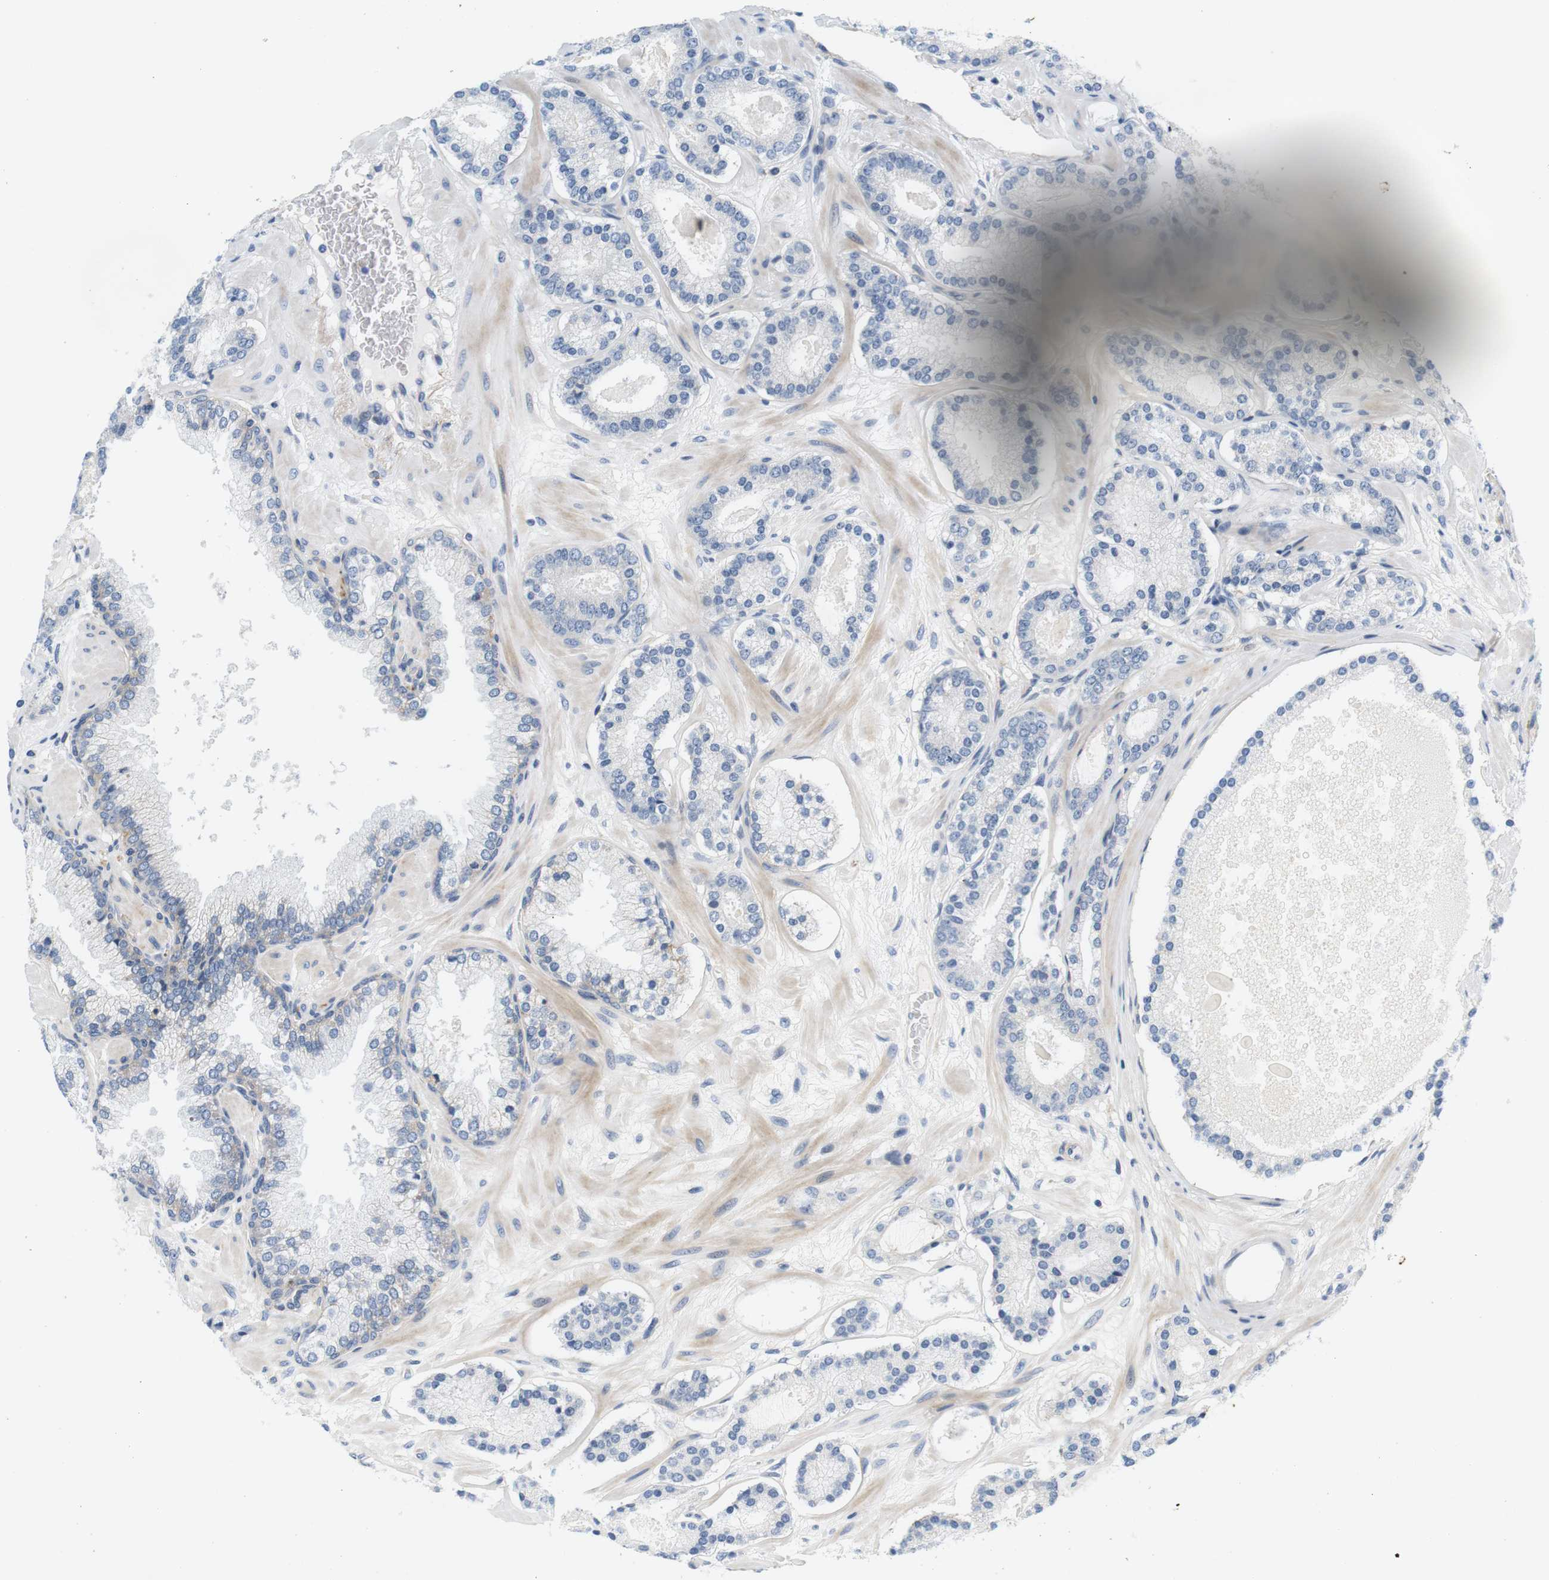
{"staining": {"intensity": "negative", "quantity": "none", "location": "none"}, "tissue": "prostate cancer", "cell_type": "Tumor cells", "image_type": "cancer", "snomed": [{"axis": "morphology", "description": "Adenocarcinoma, Low grade"}, {"axis": "topography", "description": "Prostate"}], "caption": "There is no significant expression in tumor cells of prostate cancer. (DAB (3,3'-diaminobenzidine) immunohistochemistry (IHC) with hematoxylin counter stain).", "gene": "SLC30A1", "patient": {"sex": "male", "age": 63}}